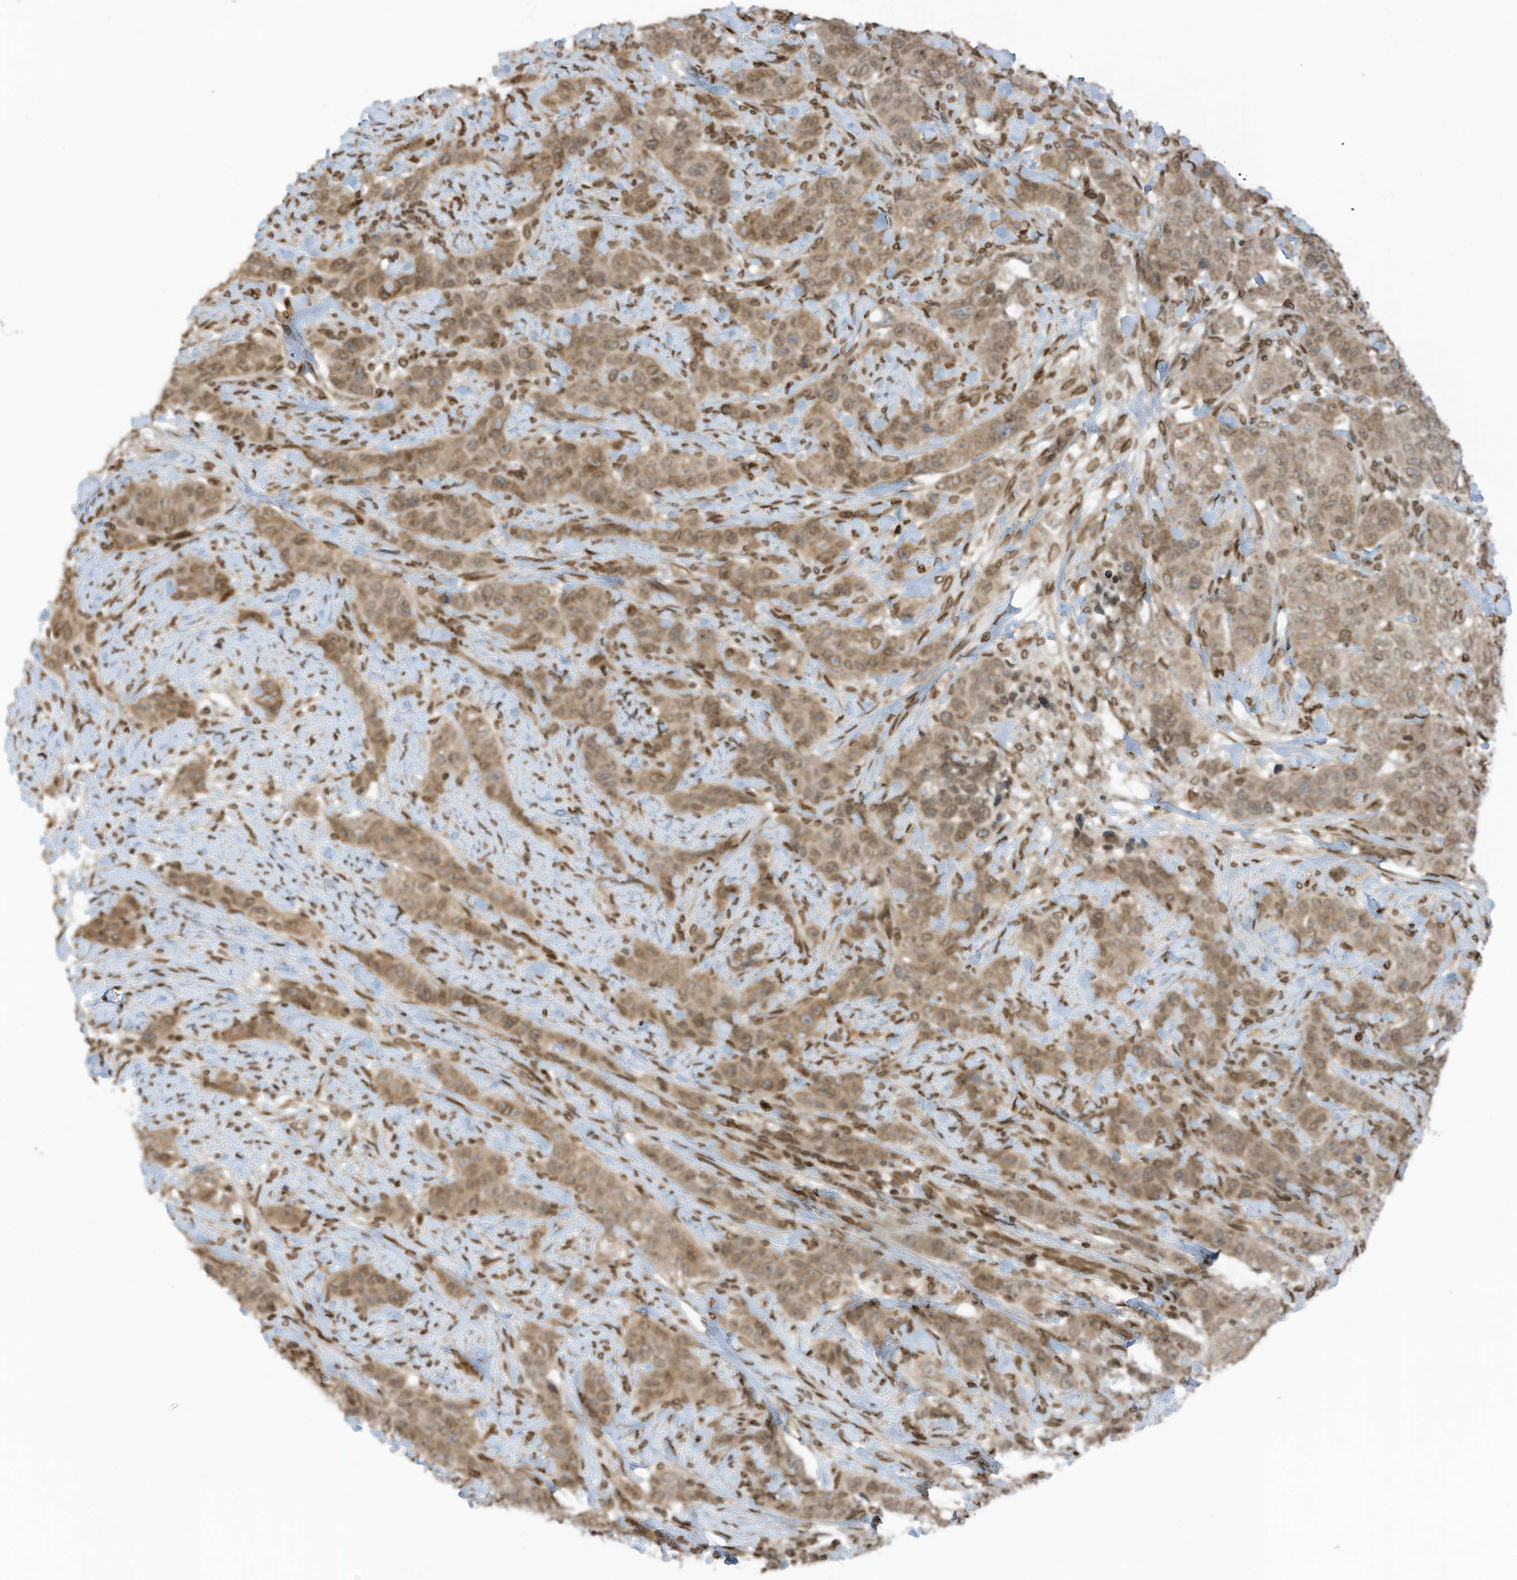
{"staining": {"intensity": "moderate", "quantity": ">75%", "location": "cytoplasmic/membranous,nuclear"}, "tissue": "stomach cancer", "cell_type": "Tumor cells", "image_type": "cancer", "snomed": [{"axis": "morphology", "description": "Adenocarcinoma, NOS"}, {"axis": "topography", "description": "Stomach"}], "caption": "This micrograph shows stomach cancer (adenocarcinoma) stained with IHC to label a protein in brown. The cytoplasmic/membranous and nuclear of tumor cells show moderate positivity for the protein. Nuclei are counter-stained blue.", "gene": "RABL3", "patient": {"sex": "male", "age": 48}}